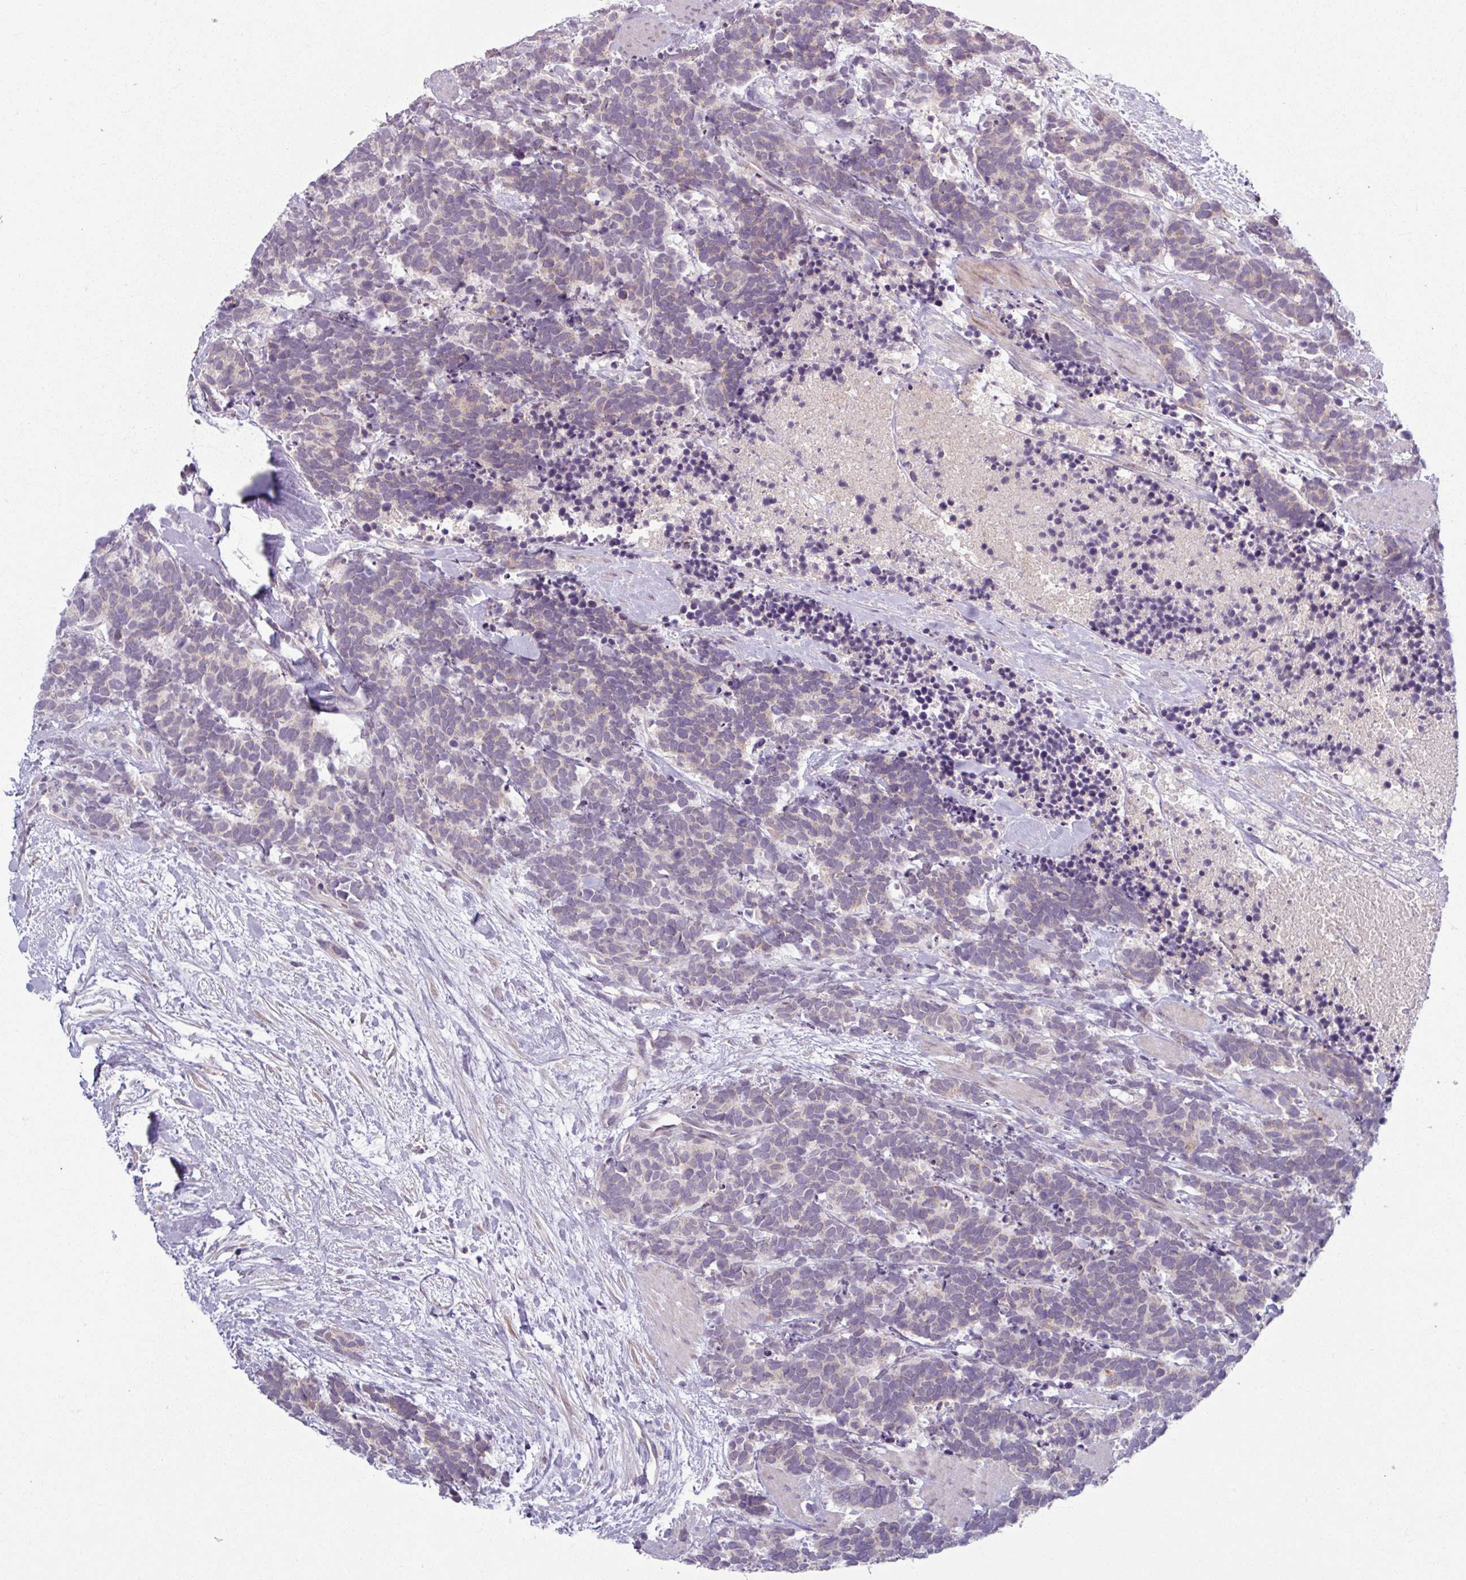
{"staining": {"intensity": "negative", "quantity": "none", "location": "none"}, "tissue": "carcinoid", "cell_type": "Tumor cells", "image_type": "cancer", "snomed": [{"axis": "morphology", "description": "Carcinoma, NOS"}, {"axis": "morphology", "description": "Carcinoid, malignant, NOS"}, {"axis": "topography", "description": "Prostate"}], "caption": "Protein analysis of carcinoid displays no significant staining in tumor cells.", "gene": "OGFOD3", "patient": {"sex": "male", "age": 57}}